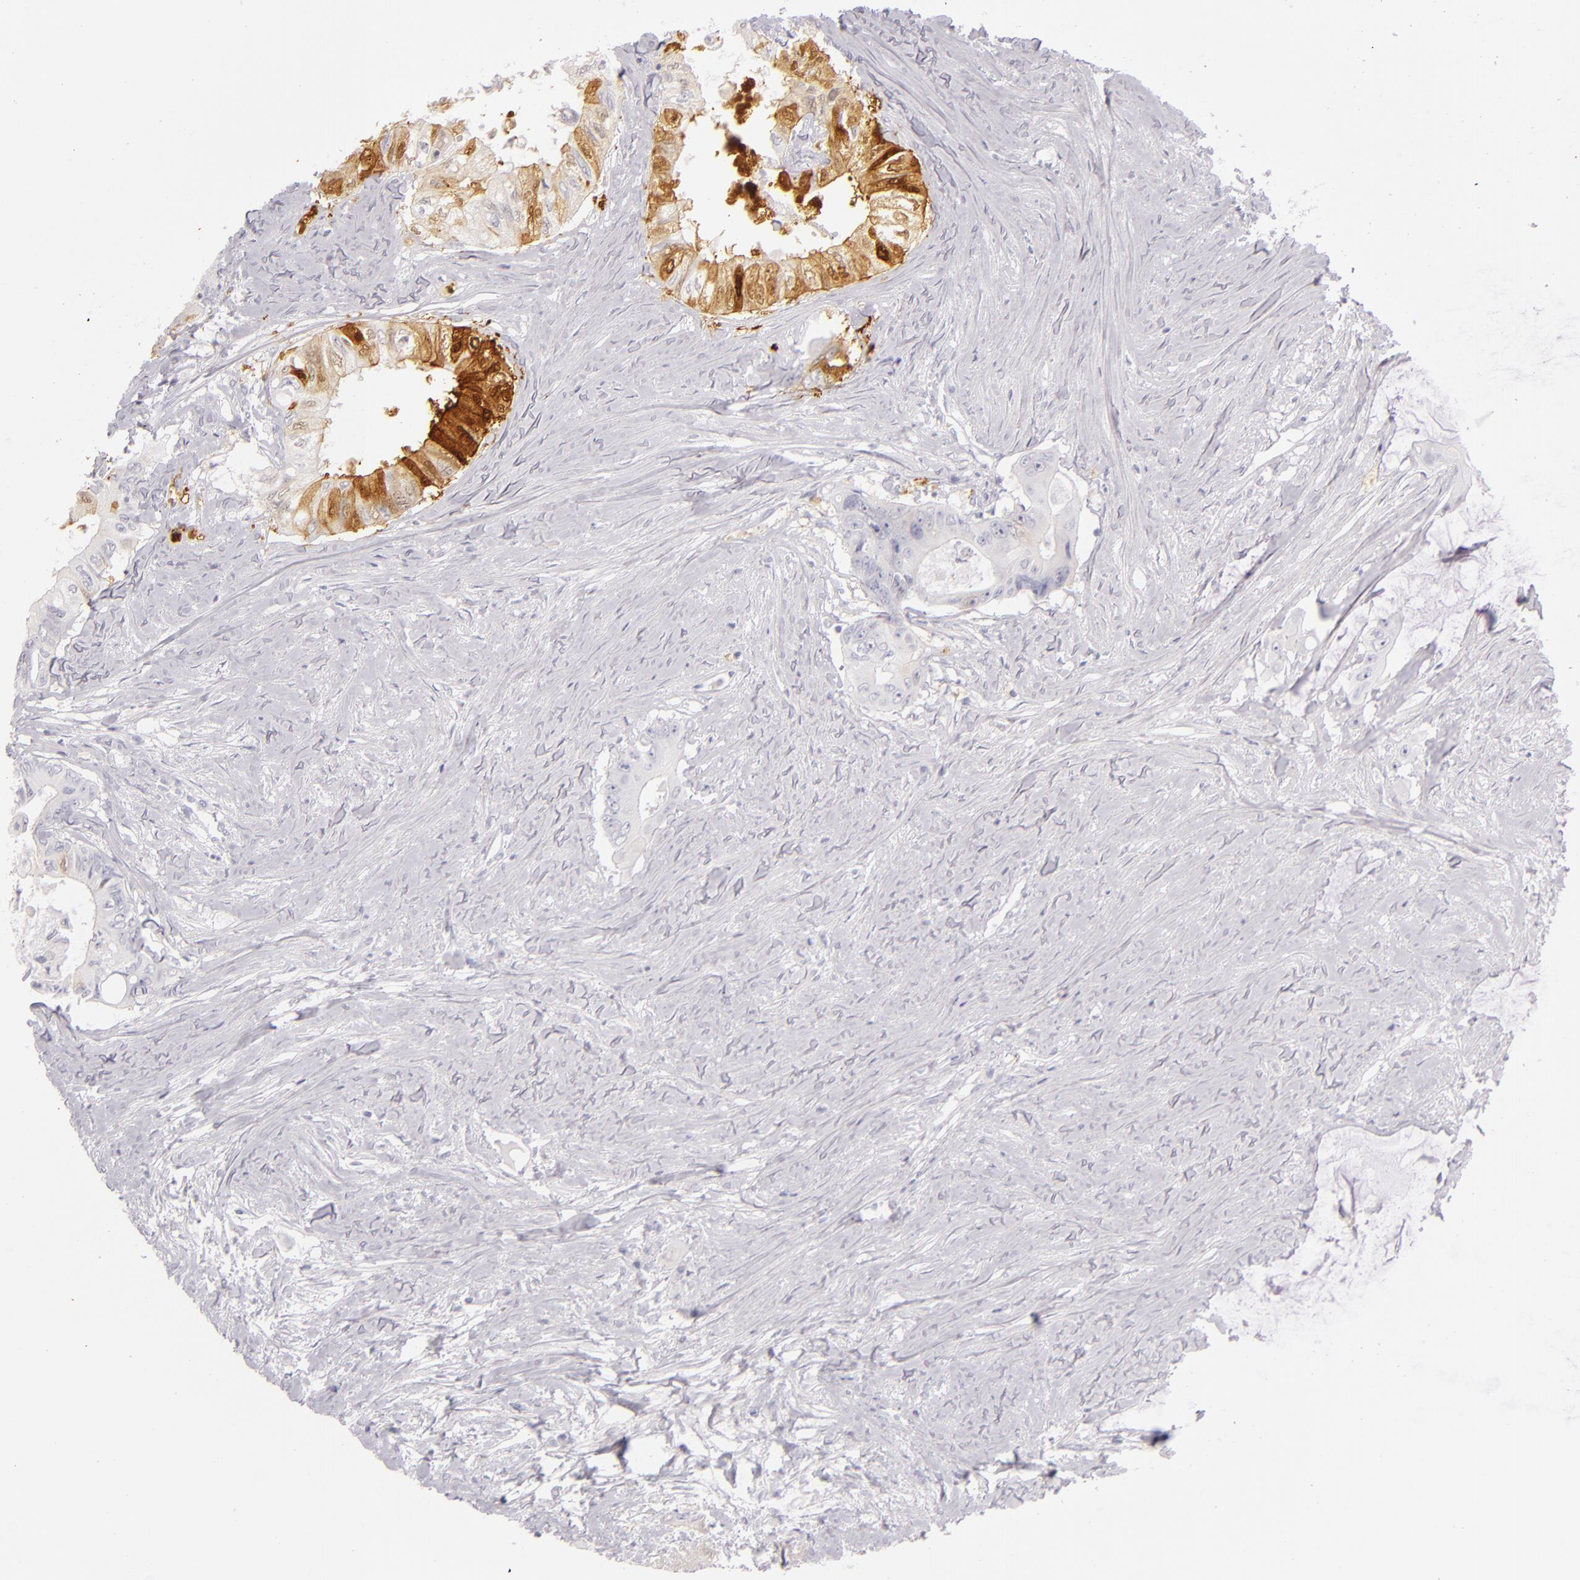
{"staining": {"intensity": "strong", "quantity": "25%-75%", "location": "cytoplasmic/membranous"}, "tissue": "colorectal cancer", "cell_type": "Tumor cells", "image_type": "cancer", "snomed": [{"axis": "morphology", "description": "Adenocarcinoma, NOS"}, {"axis": "topography", "description": "Colon"}], "caption": "A photomicrograph of adenocarcinoma (colorectal) stained for a protein displays strong cytoplasmic/membranous brown staining in tumor cells.", "gene": "FABP1", "patient": {"sex": "male", "age": 65}}